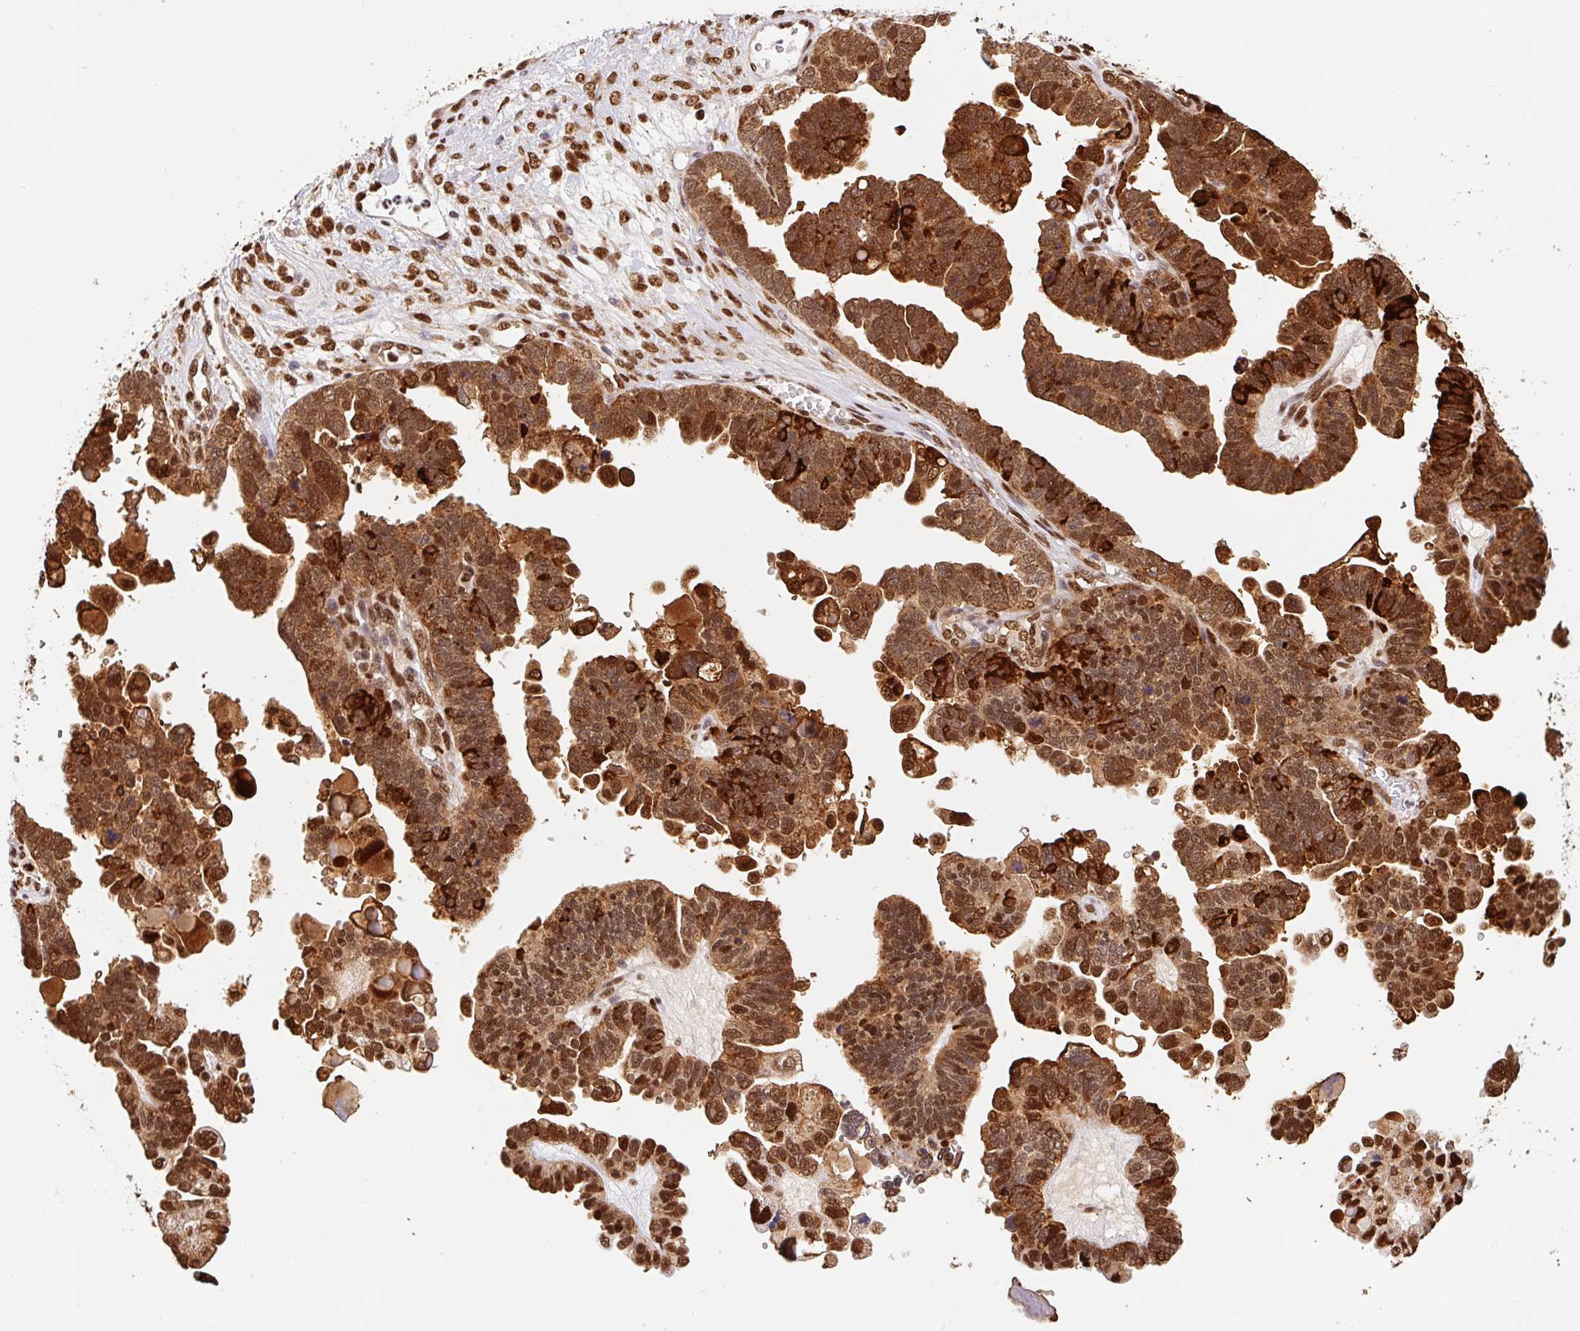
{"staining": {"intensity": "strong", "quantity": ">75%", "location": "cytoplasmic/membranous,nuclear"}, "tissue": "ovarian cancer", "cell_type": "Tumor cells", "image_type": "cancer", "snomed": [{"axis": "morphology", "description": "Cystadenocarcinoma, serous, NOS"}, {"axis": "topography", "description": "Ovary"}], "caption": "Immunohistochemical staining of serous cystadenocarcinoma (ovarian) displays strong cytoplasmic/membranous and nuclear protein expression in about >75% of tumor cells. The staining was performed using DAB (3,3'-diaminobenzidine), with brown indicating positive protein expression. Nuclei are stained blue with hematoxylin.", "gene": "GPR139", "patient": {"sex": "female", "age": 51}}